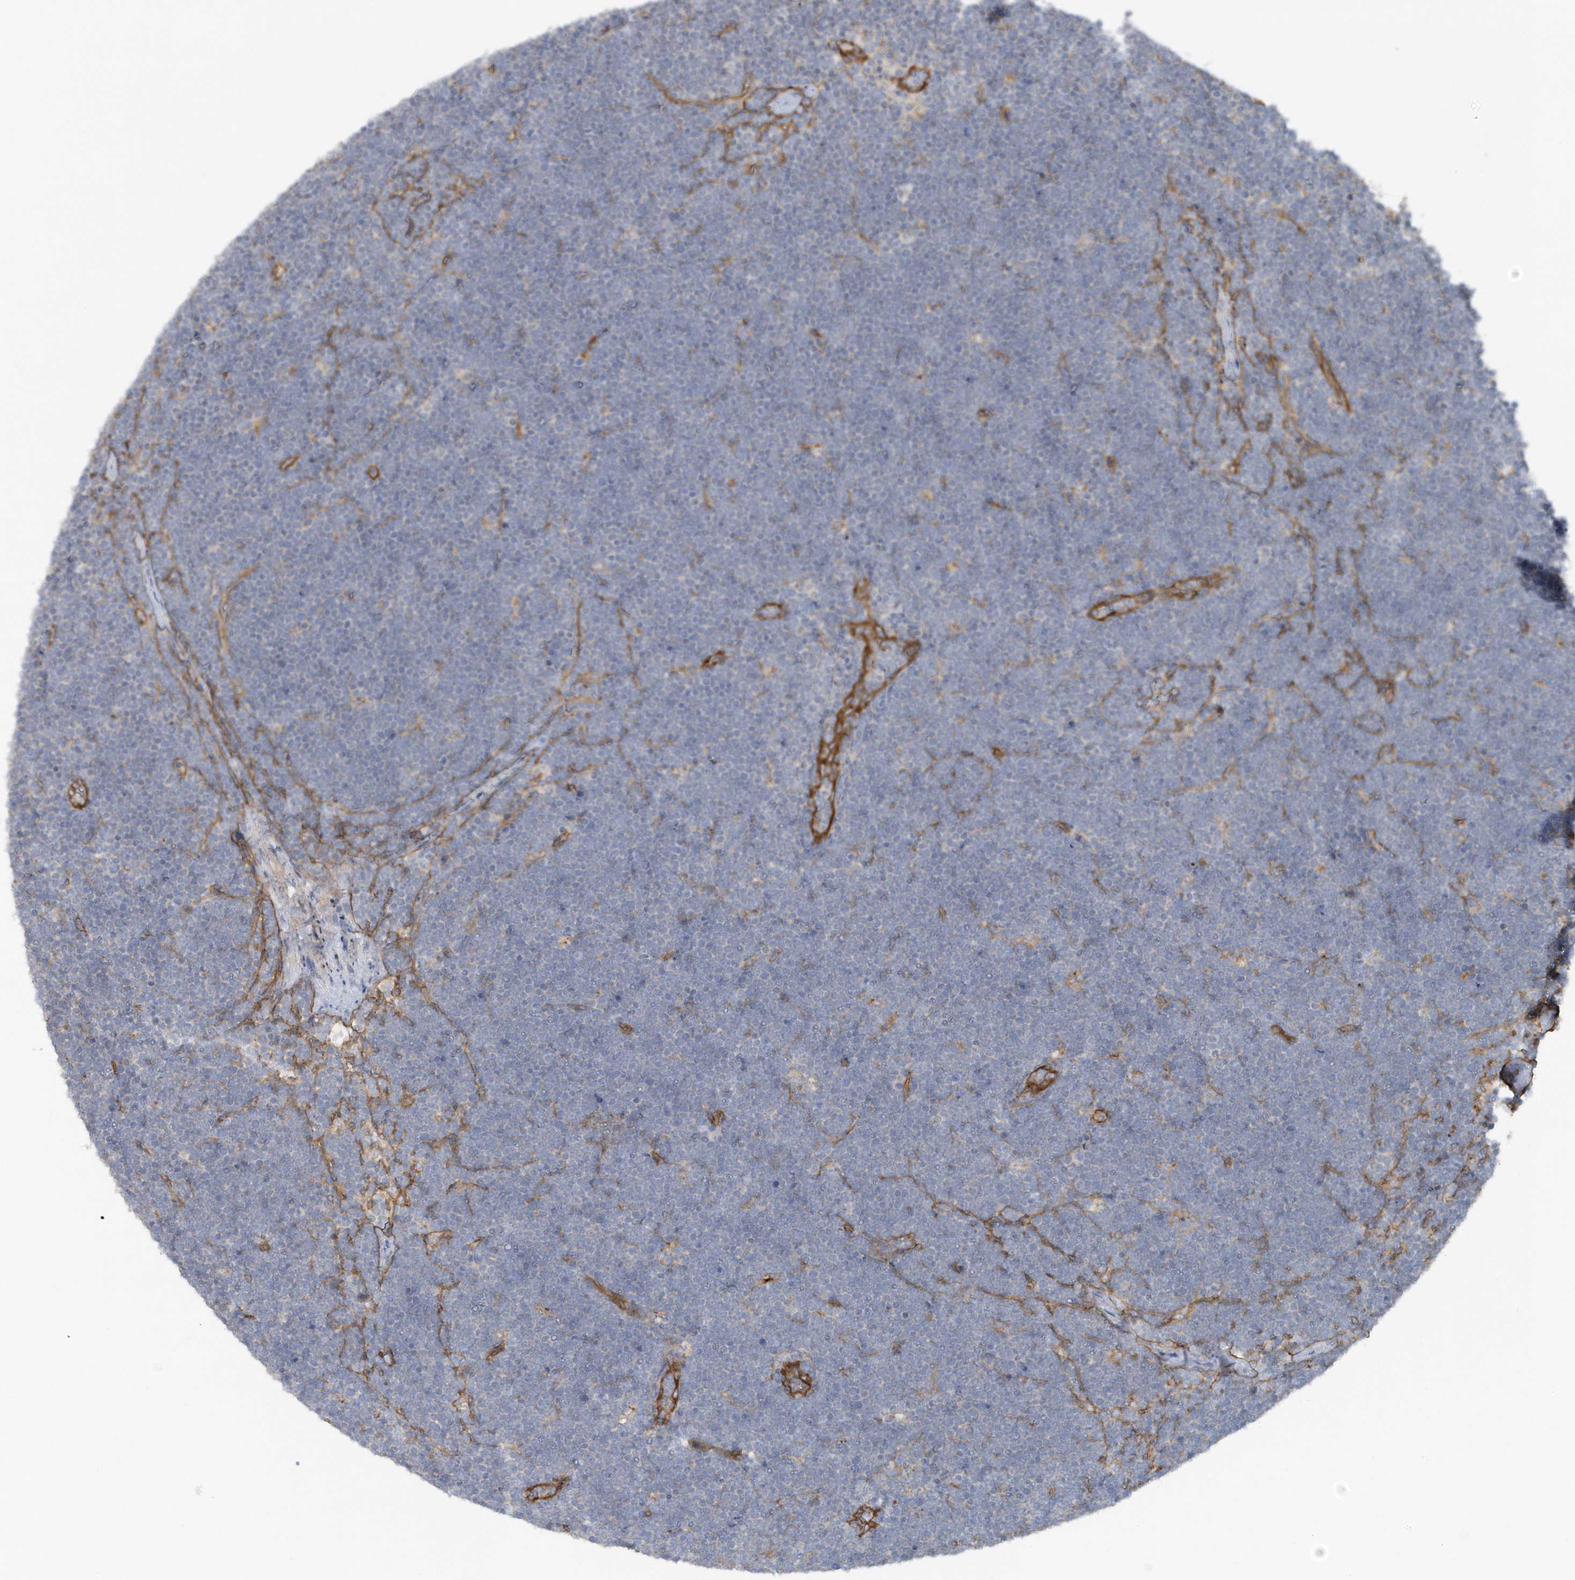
{"staining": {"intensity": "negative", "quantity": "none", "location": "none"}, "tissue": "lymphoma", "cell_type": "Tumor cells", "image_type": "cancer", "snomed": [{"axis": "morphology", "description": "Malignant lymphoma, non-Hodgkin's type, High grade"}, {"axis": "topography", "description": "Lymph node"}], "caption": "An IHC micrograph of lymphoma is shown. There is no staining in tumor cells of lymphoma.", "gene": "RAI14", "patient": {"sex": "male", "age": 13}}